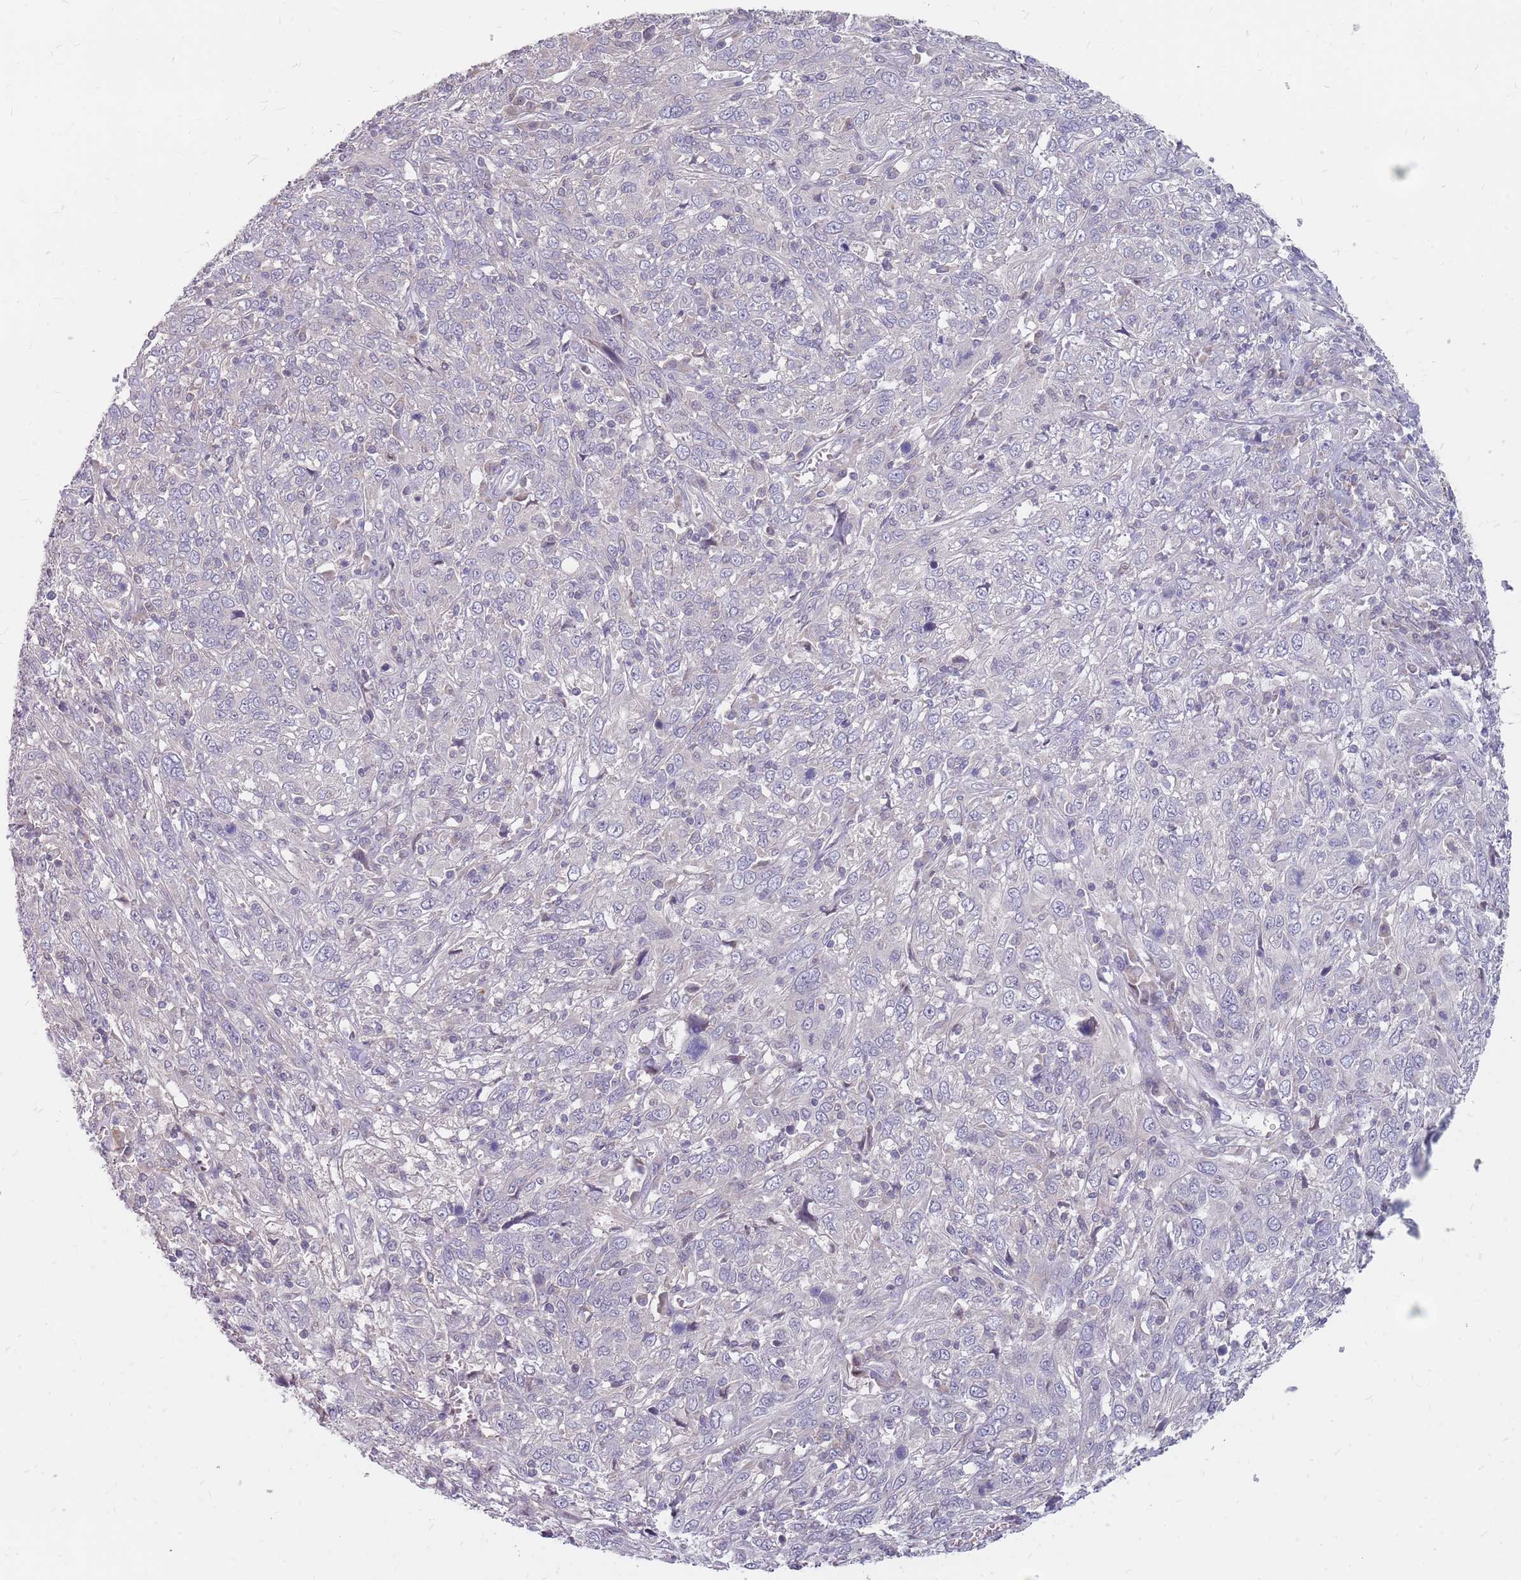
{"staining": {"intensity": "negative", "quantity": "none", "location": "none"}, "tissue": "cervical cancer", "cell_type": "Tumor cells", "image_type": "cancer", "snomed": [{"axis": "morphology", "description": "Squamous cell carcinoma, NOS"}, {"axis": "topography", "description": "Cervix"}], "caption": "Immunohistochemistry (IHC) micrograph of cervical cancer (squamous cell carcinoma) stained for a protein (brown), which demonstrates no positivity in tumor cells.", "gene": "CMTR2", "patient": {"sex": "female", "age": 46}}